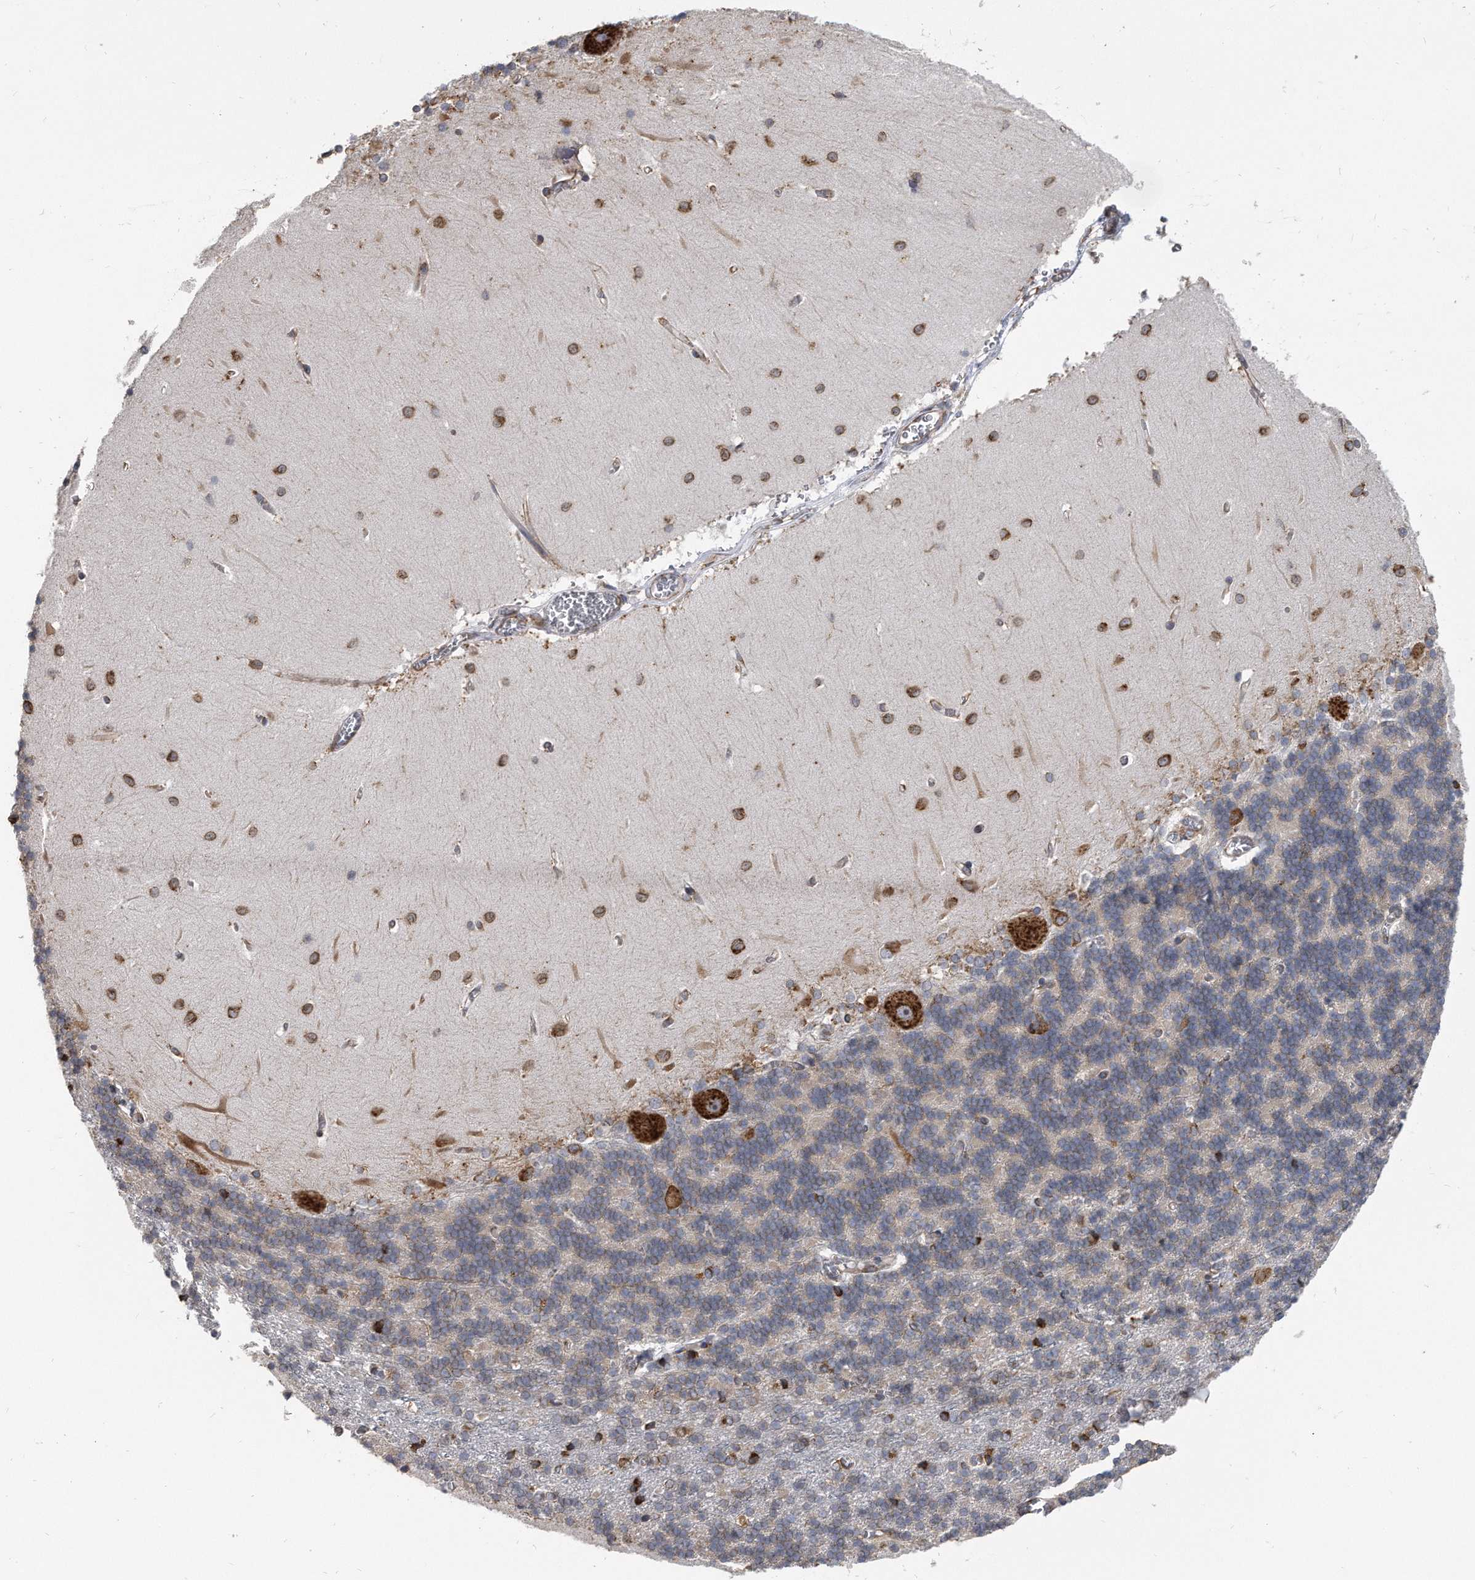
{"staining": {"intensity": "weak", "quantity": "25%-75%", "location": "cytoplasmic/membranous"}, "tissue": "cerebellum", "cell_type": "Cells in granular layer", "image_type": "normal", "snomed": [{"axis": "morphology", "description": "Normal tissue, NOS"}, {"axis": "topography", "description": "Cerebellum"}], "caption": "DAB immunohistochemical staining of benign cerebellum displays weak cytoplasmic/membranous protein positivity in about 25%-75% of cells in granular layer. The staining was performed using DAB (3,3'-diaminobenzidine), with brown indicating positive protein expression. Nuclei are stained blue with hematoxylin.", "gene": "CCDC47", "patient": {"sex": "male", "age": 37}}